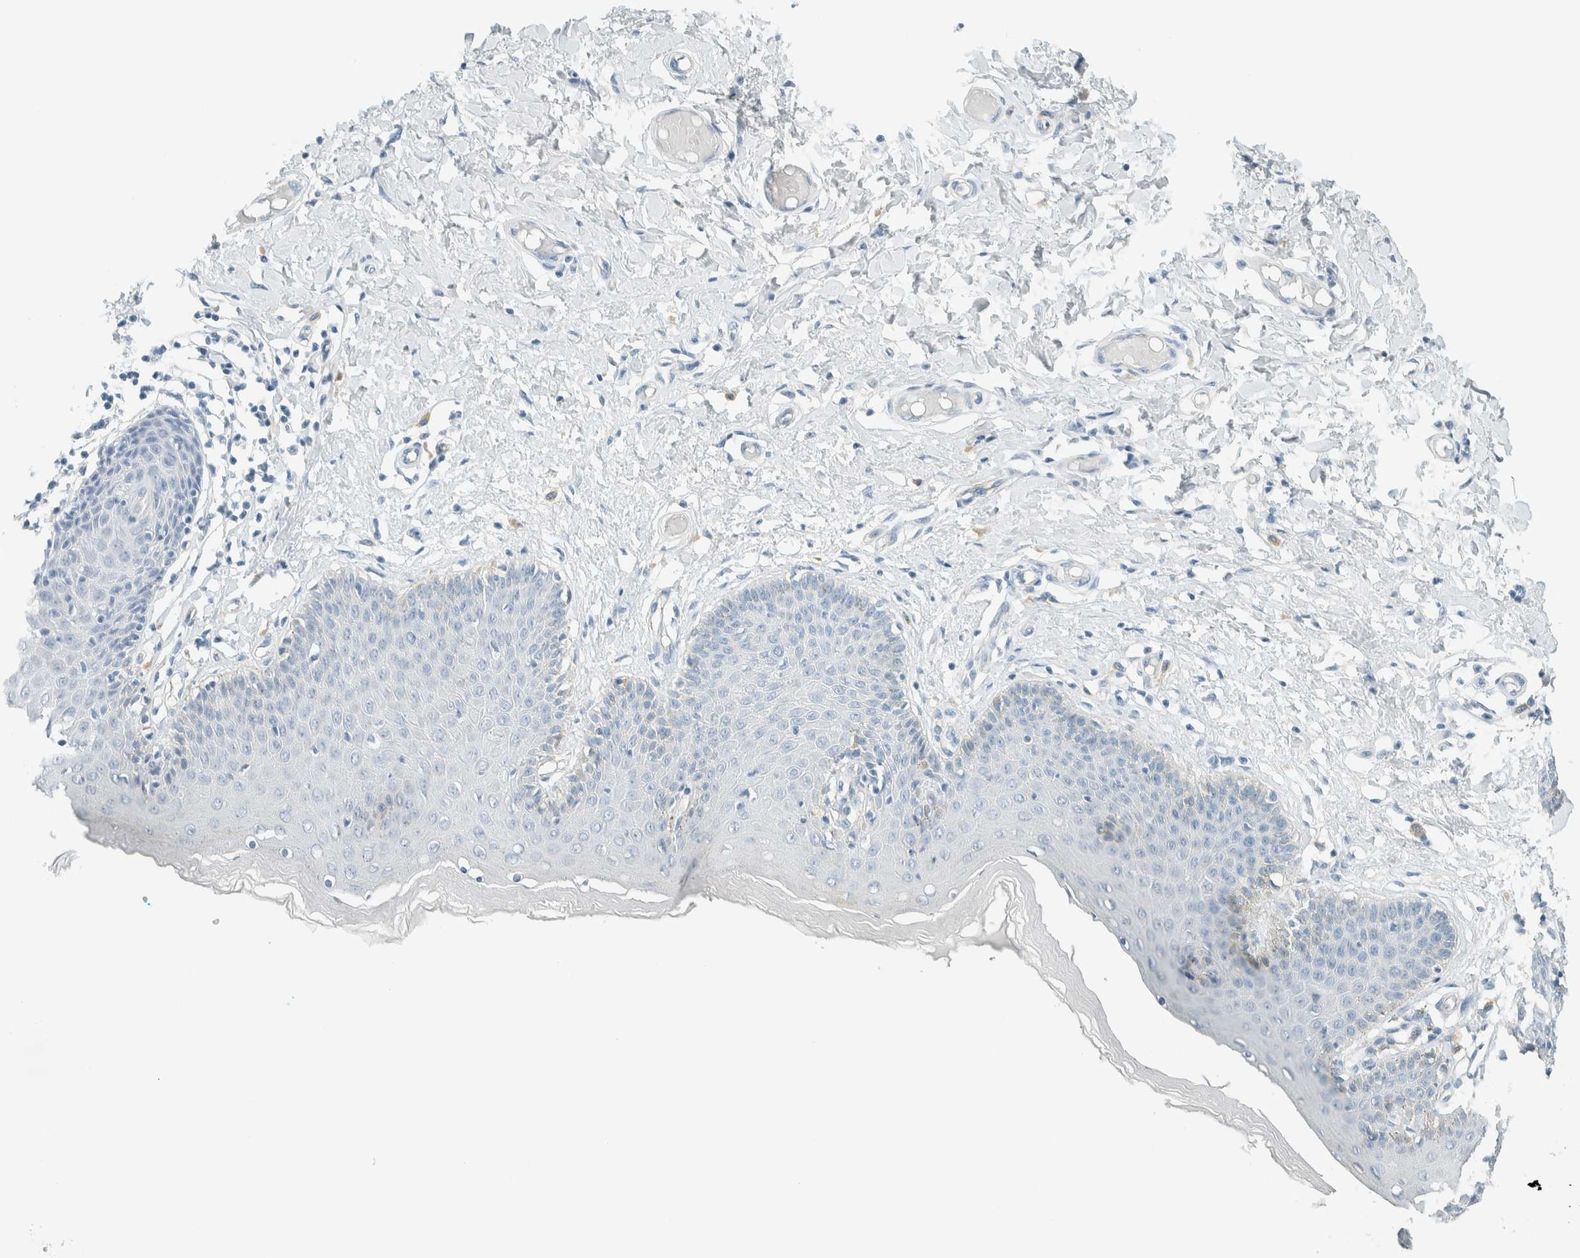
{"staining": {"intensity": "weak", "quantity": "<25%", "location": "cytoplasmic/membranous"}, "tissue": "skin", "cell_type": "Epidermal cells", "image_type": "normal", "snomed": [{"axis": "morphology", "description": "Normal tissue, NOS"}, {"axis": "topography", "description": "Vulva"}], "caption": "Protein analysis of normal skin shows no significant expression in epidermal cells.", "gene": "SLFN12", "patient": {"sex": "female", "age": 66}}